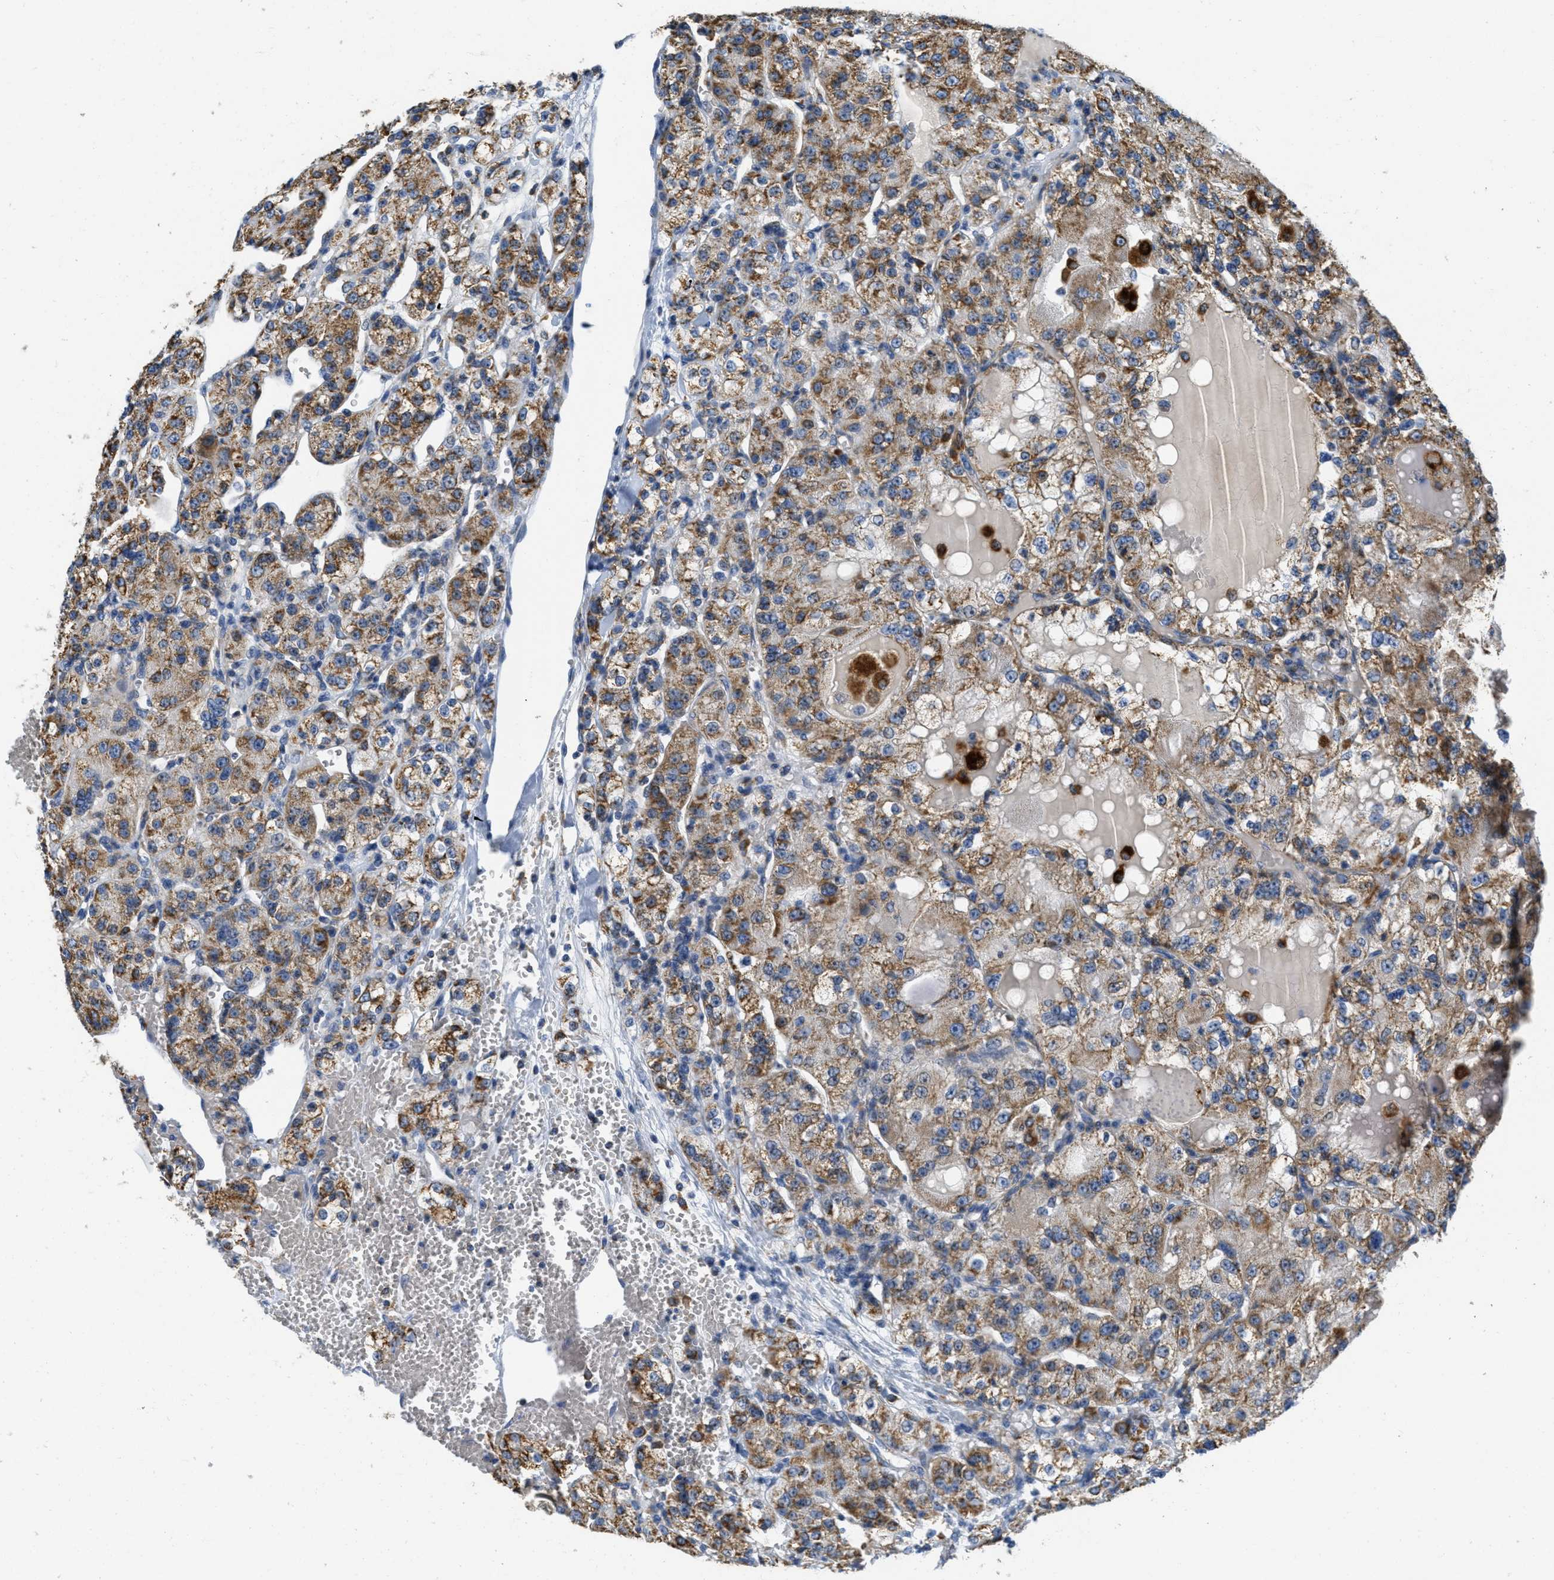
{"staining": {"intensity": "moderate", "quantity": ">75%", "location": "cytoplasmic/membranous"}, "tissue": "renal cancer", "cell_type": "Tumor cells", "image_type": "cancer", "snomed": [{"axis": "morphology", "description": "Normal tissue, NOS"}, {"axis": "morphology", "description": "Adenocarcinoma, NOS"}, {"axis": "topography", "description": "Kidney"}], "caption": "This image exhibits immunohistochemistry (IHC) staining of adenocarcinoma (renal), with medium moderate cytoplasmic/membranous expression in approximately >75% of tumor cells.", "gene": "KCNJ5", "patient": {"sex": "male", "age": 61}}